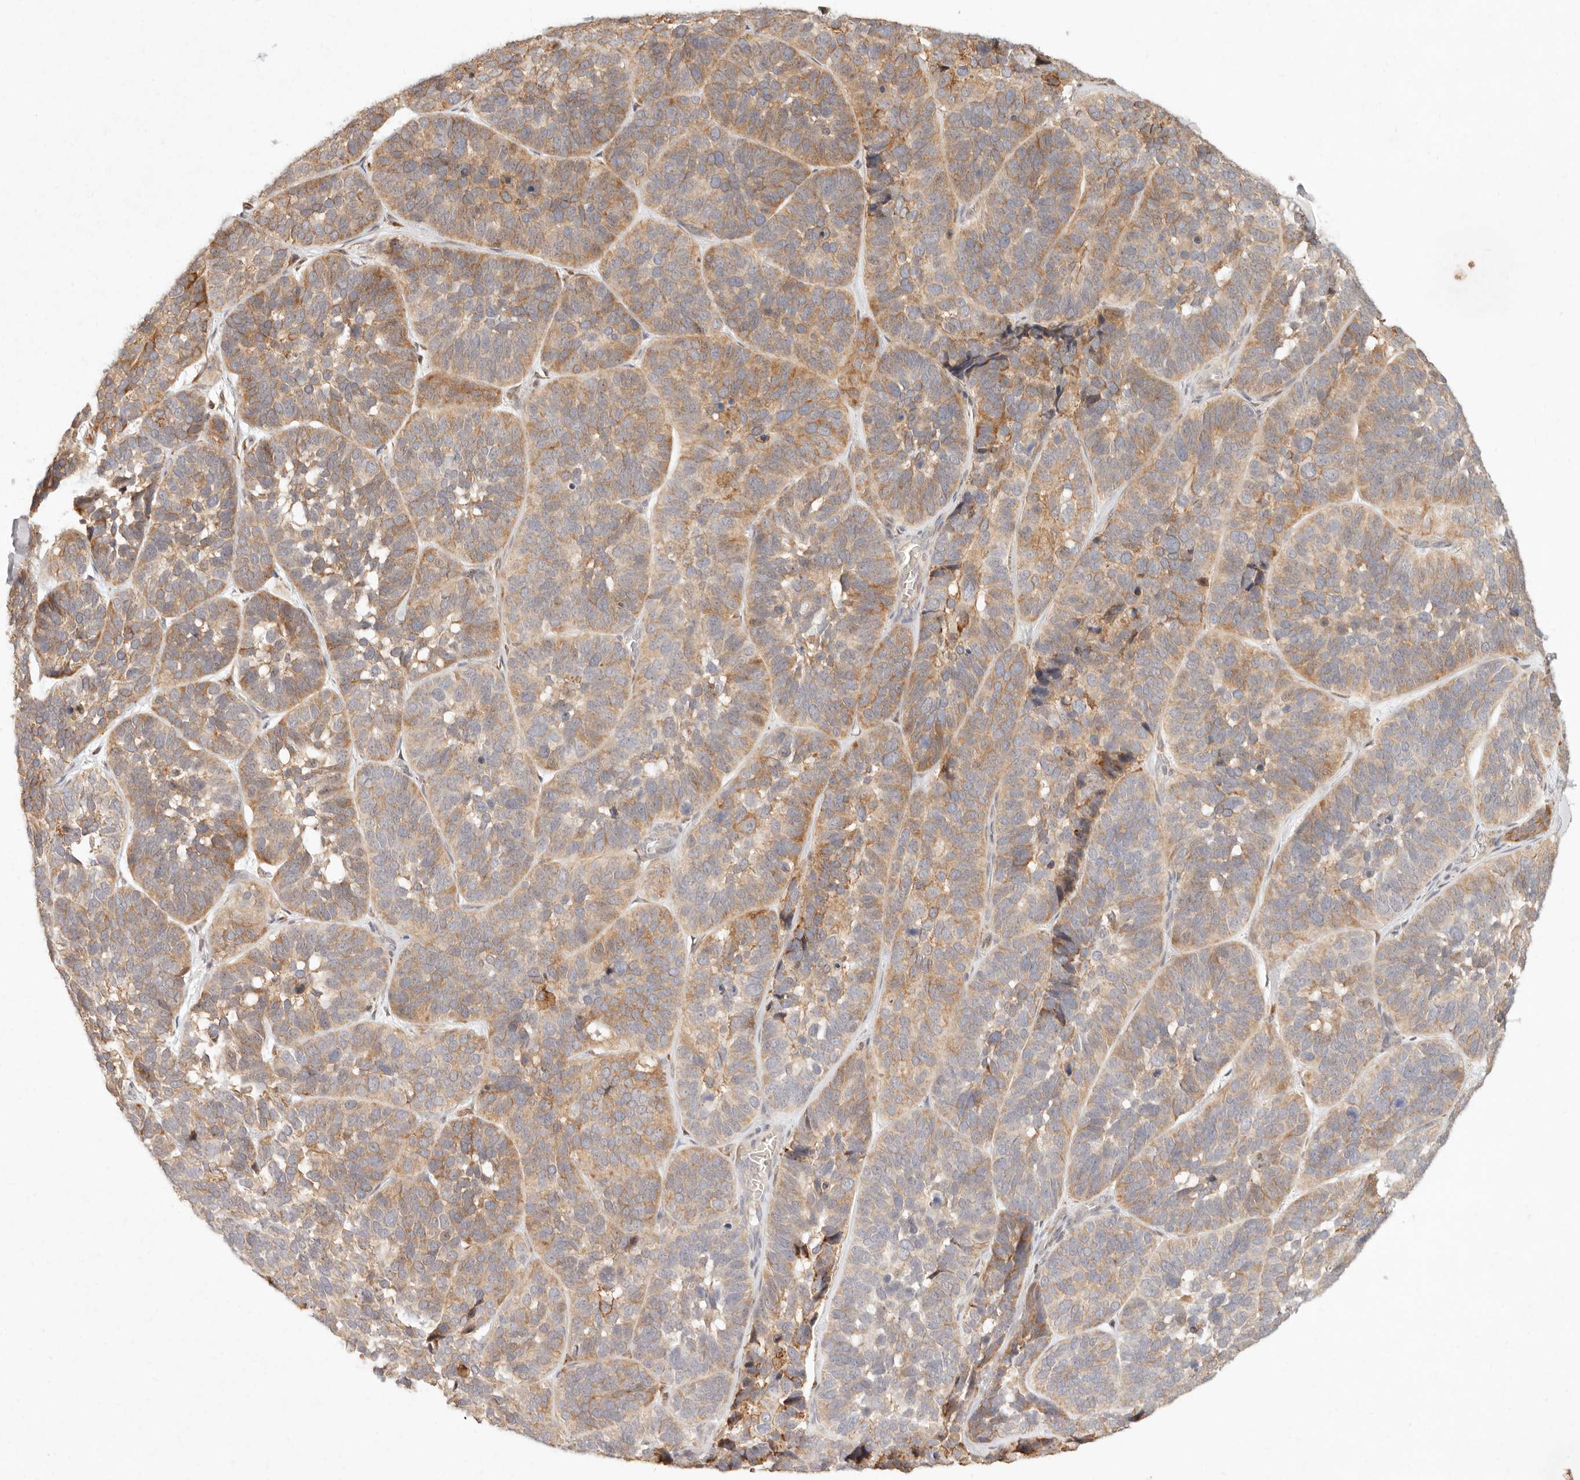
{"staining": {"intensity": "moderate", "quantity": ">75%", "location": "cytoplasmic/membranous"}, "tissue": "skin cancer", "cell_type": "Tumor cells", "image_type": "cancer", "snomed": [{"axis": "morphology", "description": "Basal cell carcinoma"}, {"axis": "topography", "description": "Skin"}], "caption": "About >75% of tumor cells in human basal cell carcinoma (skin) show moderate cytoplasmic/membranous protein positivity as visualized by brown immunohistochemical staining.", "gene": "C1orf127", "patient": {"sex": "male", "age": 62}}